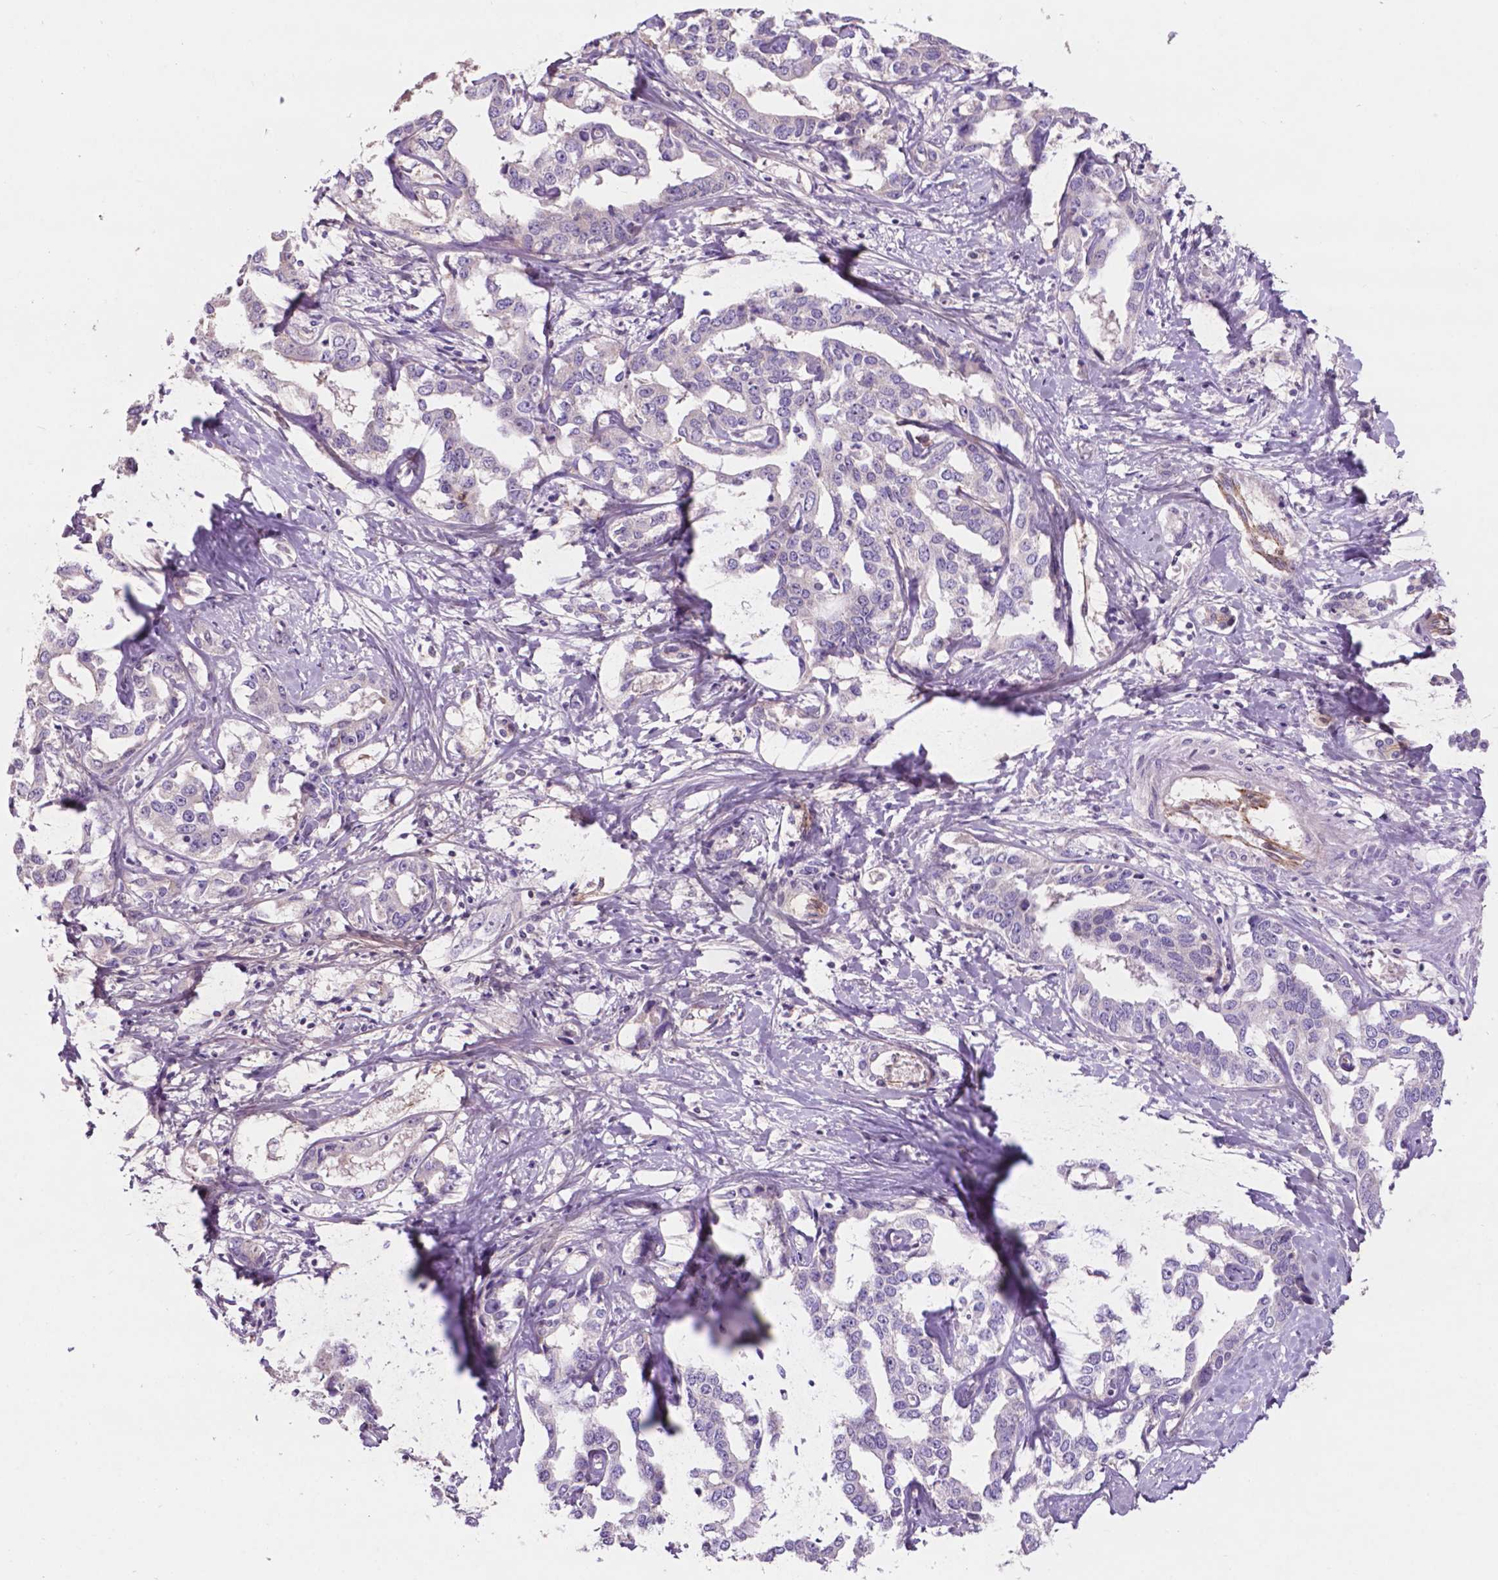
{"staining": {"intensity": "negative", "quantity": "none", "location": "none"}, "tissue": "liver cancer", "cell_type": "Tumor cells", "image_type": "cancer", "snomed": [{"axis": "morphology", "description": "Cholangiocarcinoma"}, {"axis": "topography", "description": "Liver"}], "caption": "High power microscopy photomicrograph of an IHC histopathology image of liver cholangiocarcinoma, revealing no significant expression in tumor cells.", "gene": "ARL5C", "patient": {"sex": "male", "age": 59}}